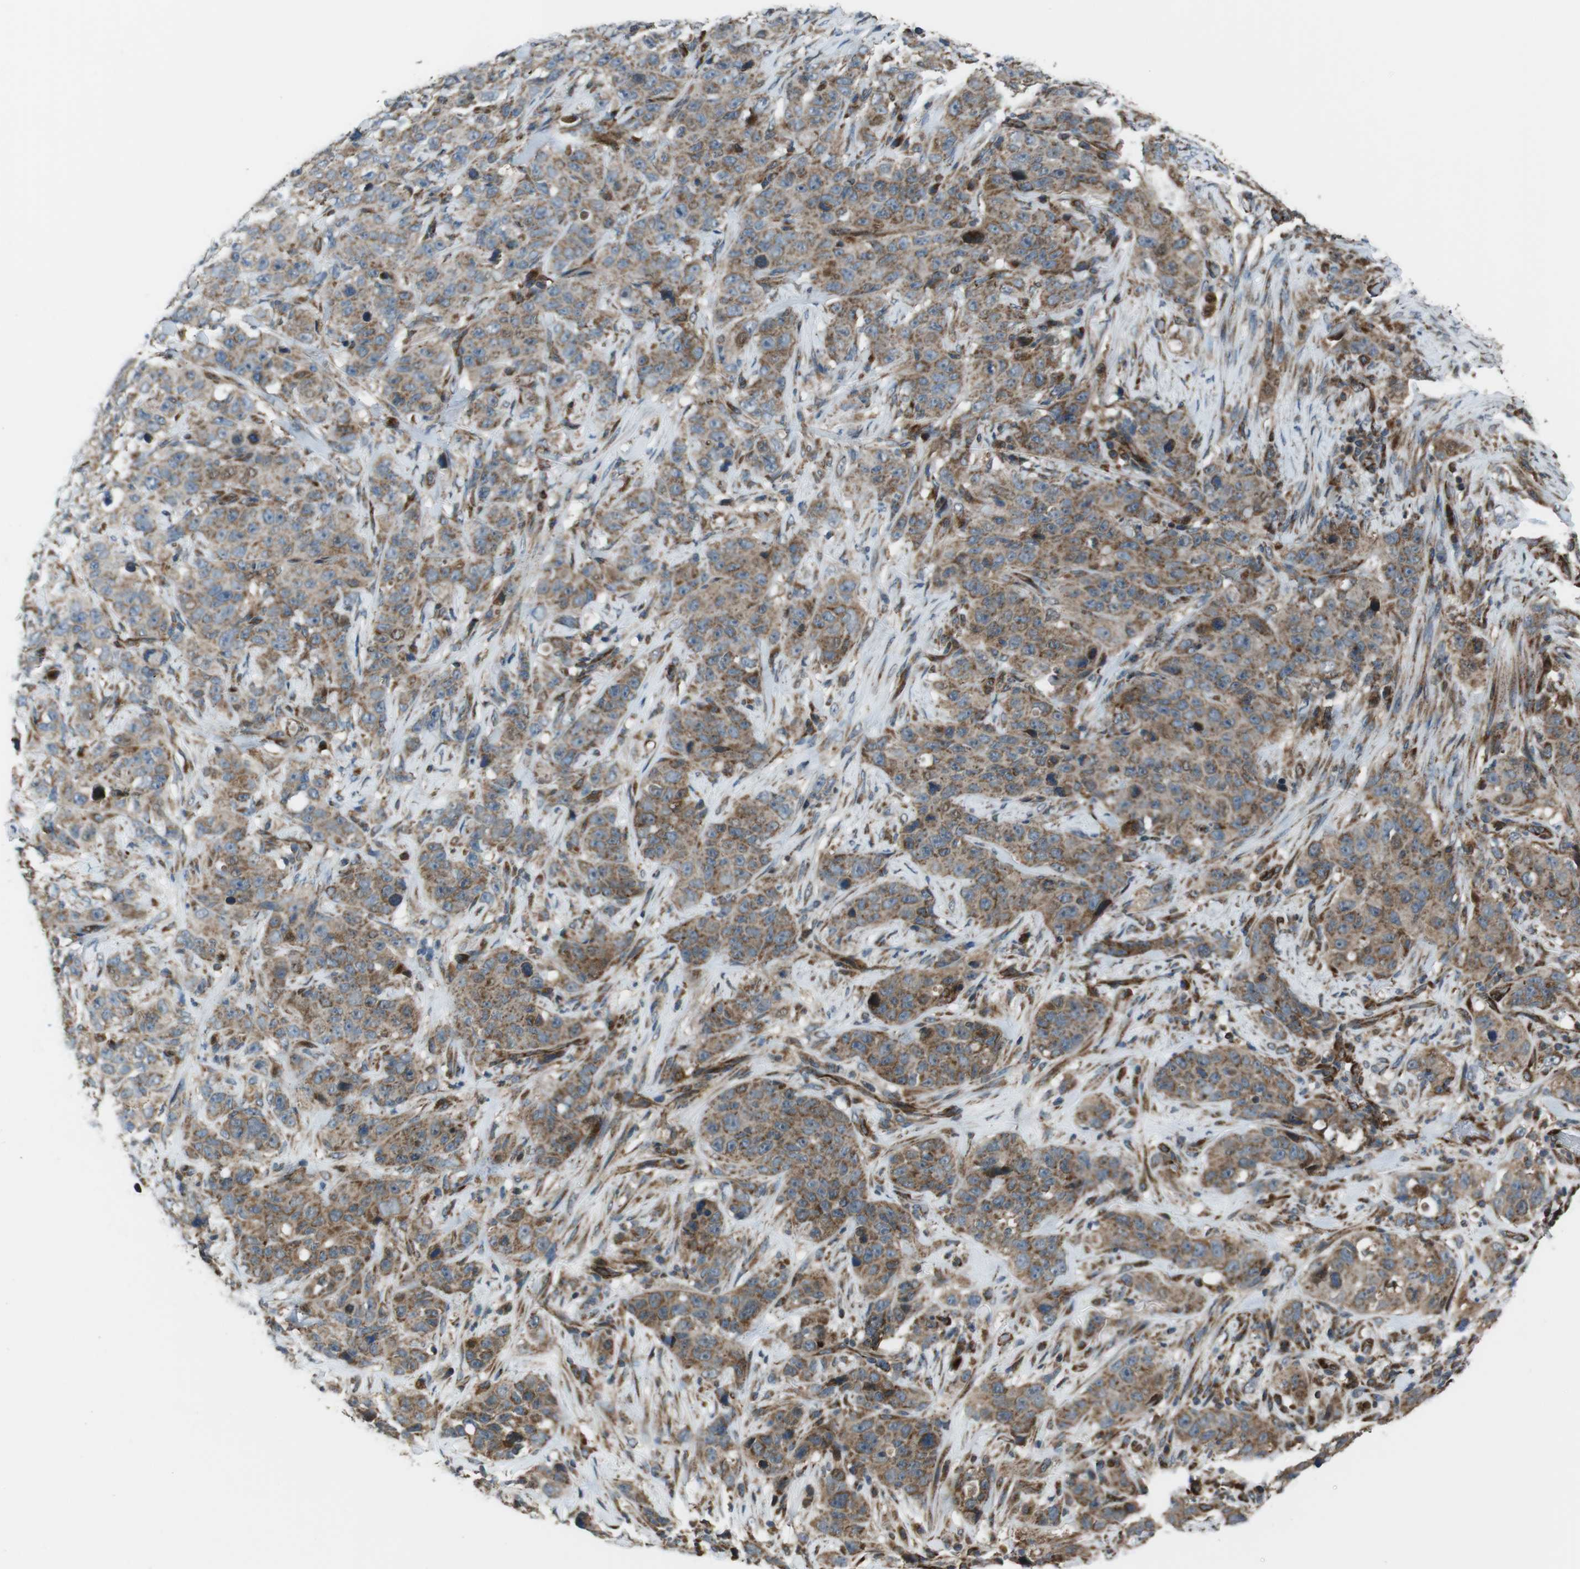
{"staining": {"intensity": "moderate", "quantity": ">75%", "location": "cytoplasmic/membranous"}, "tissue": "stomach cancer", "cell_type": "Tumor cells", "image_type": "cancer", "snomed": [{"axis": "morphology", "description": "Adenocarcinoma, NOS"}, {"axis": "topography", "description": "Stomach"}], "caption": "Tumor cells show medium levels of moderate cytoplasmic/membranous positivity in approximately >75% of cells in human adenocarcinoma (stomach).", "gene": "GIMAP8", "patient": {"sex": "male", "age": 48}}